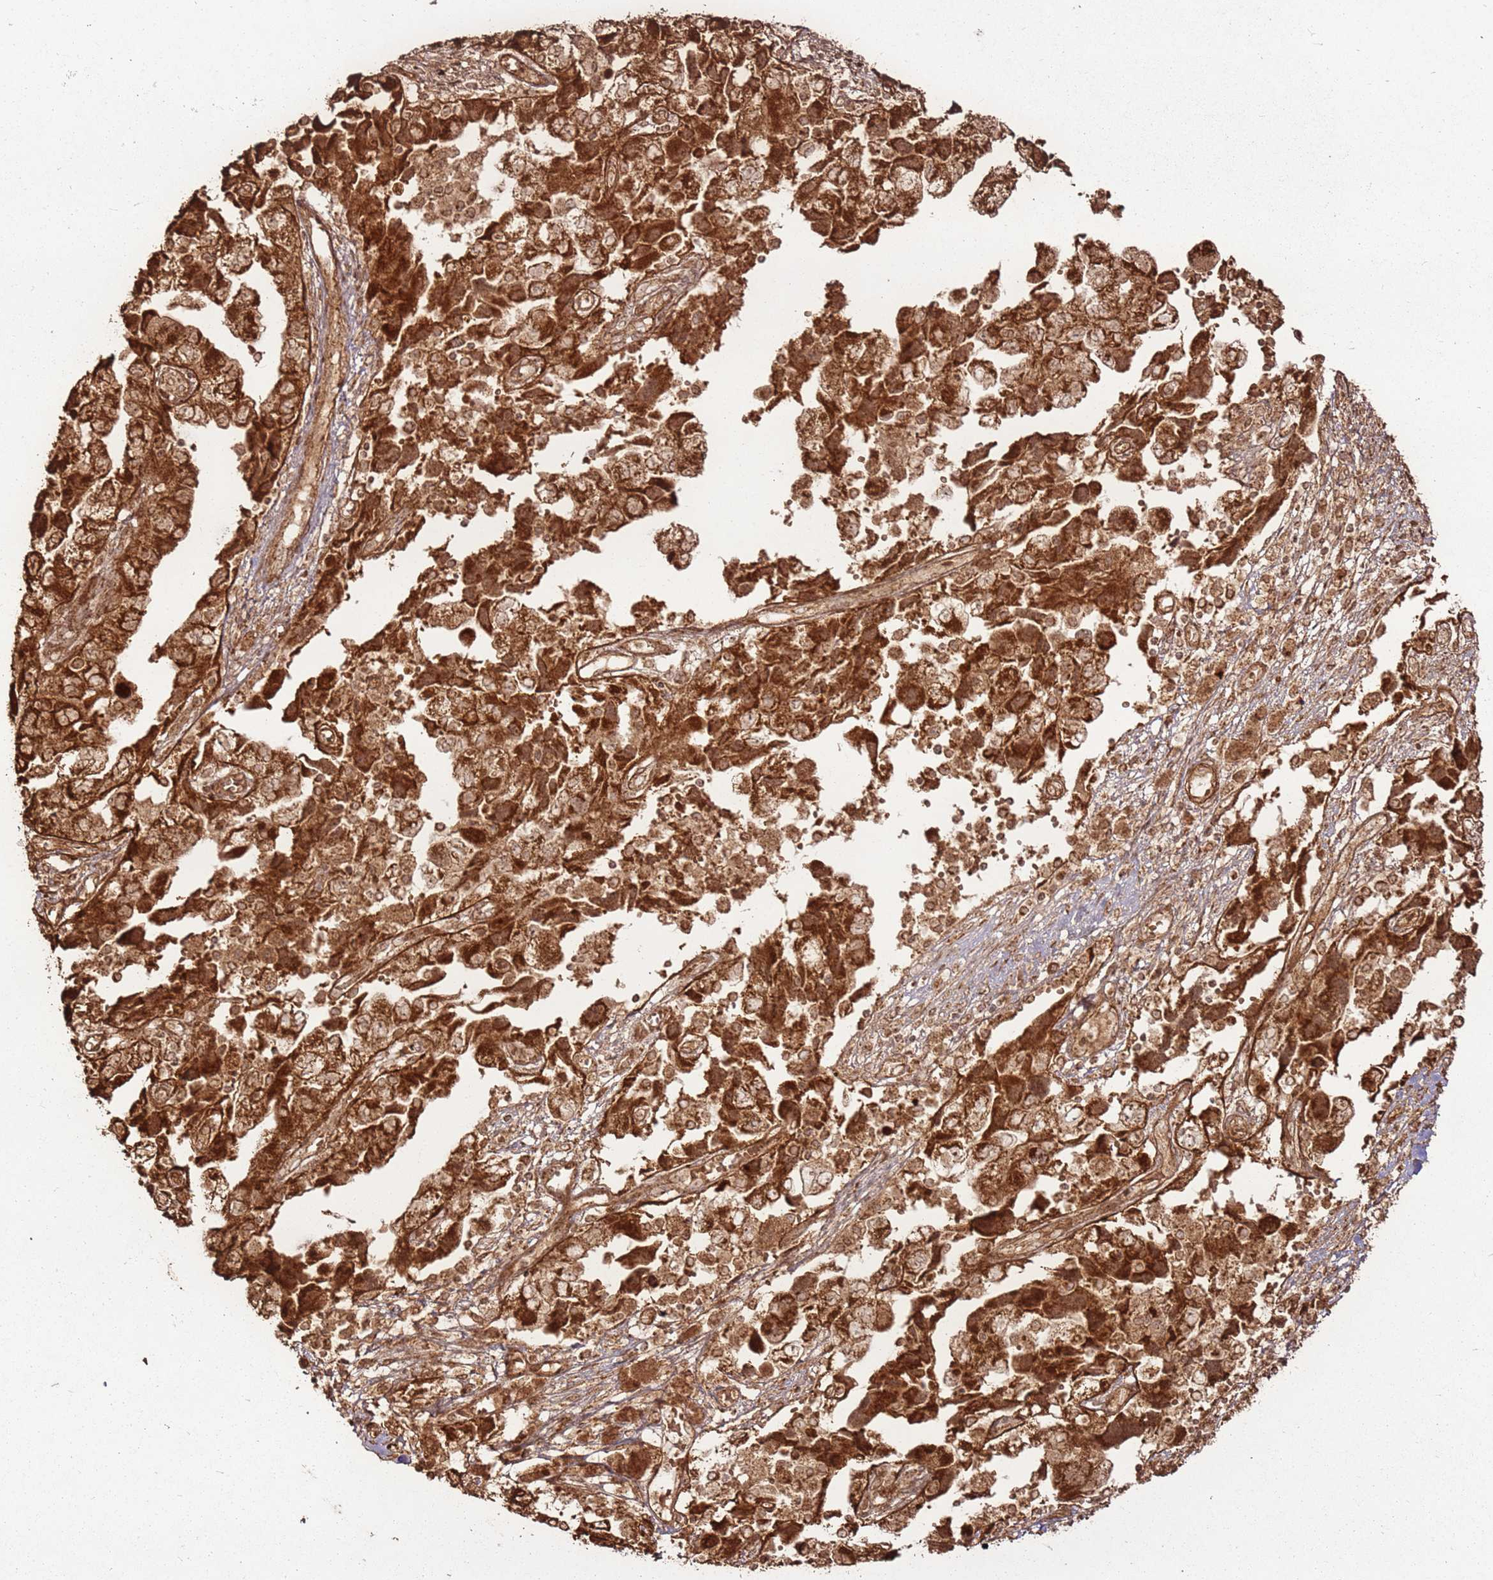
{"staining": {"intensity": "strong", "quantity": ">75%", "location": "cytoplasmic/membranous"}, "tissue": "ovarian cancer", "cell_type": "Tumor cells", "image_type": "cancer", "snomed": [{"axis": "morphology", "description": "Carcinoma, NOS"}, {"axis": "morphology", "description": "Cystadenocarcinoma, serous, NOS"}, {"axis": "topography", "description": "Ovary"}], "caption": "Human carcinoma (ovarian) stained with a brown dye shows strong cytoplasmic/membranous positive expression in approximately >75% of tumor cells.", "gene": "MRPS6", "patient": {"sex": "female", "age": 69}}